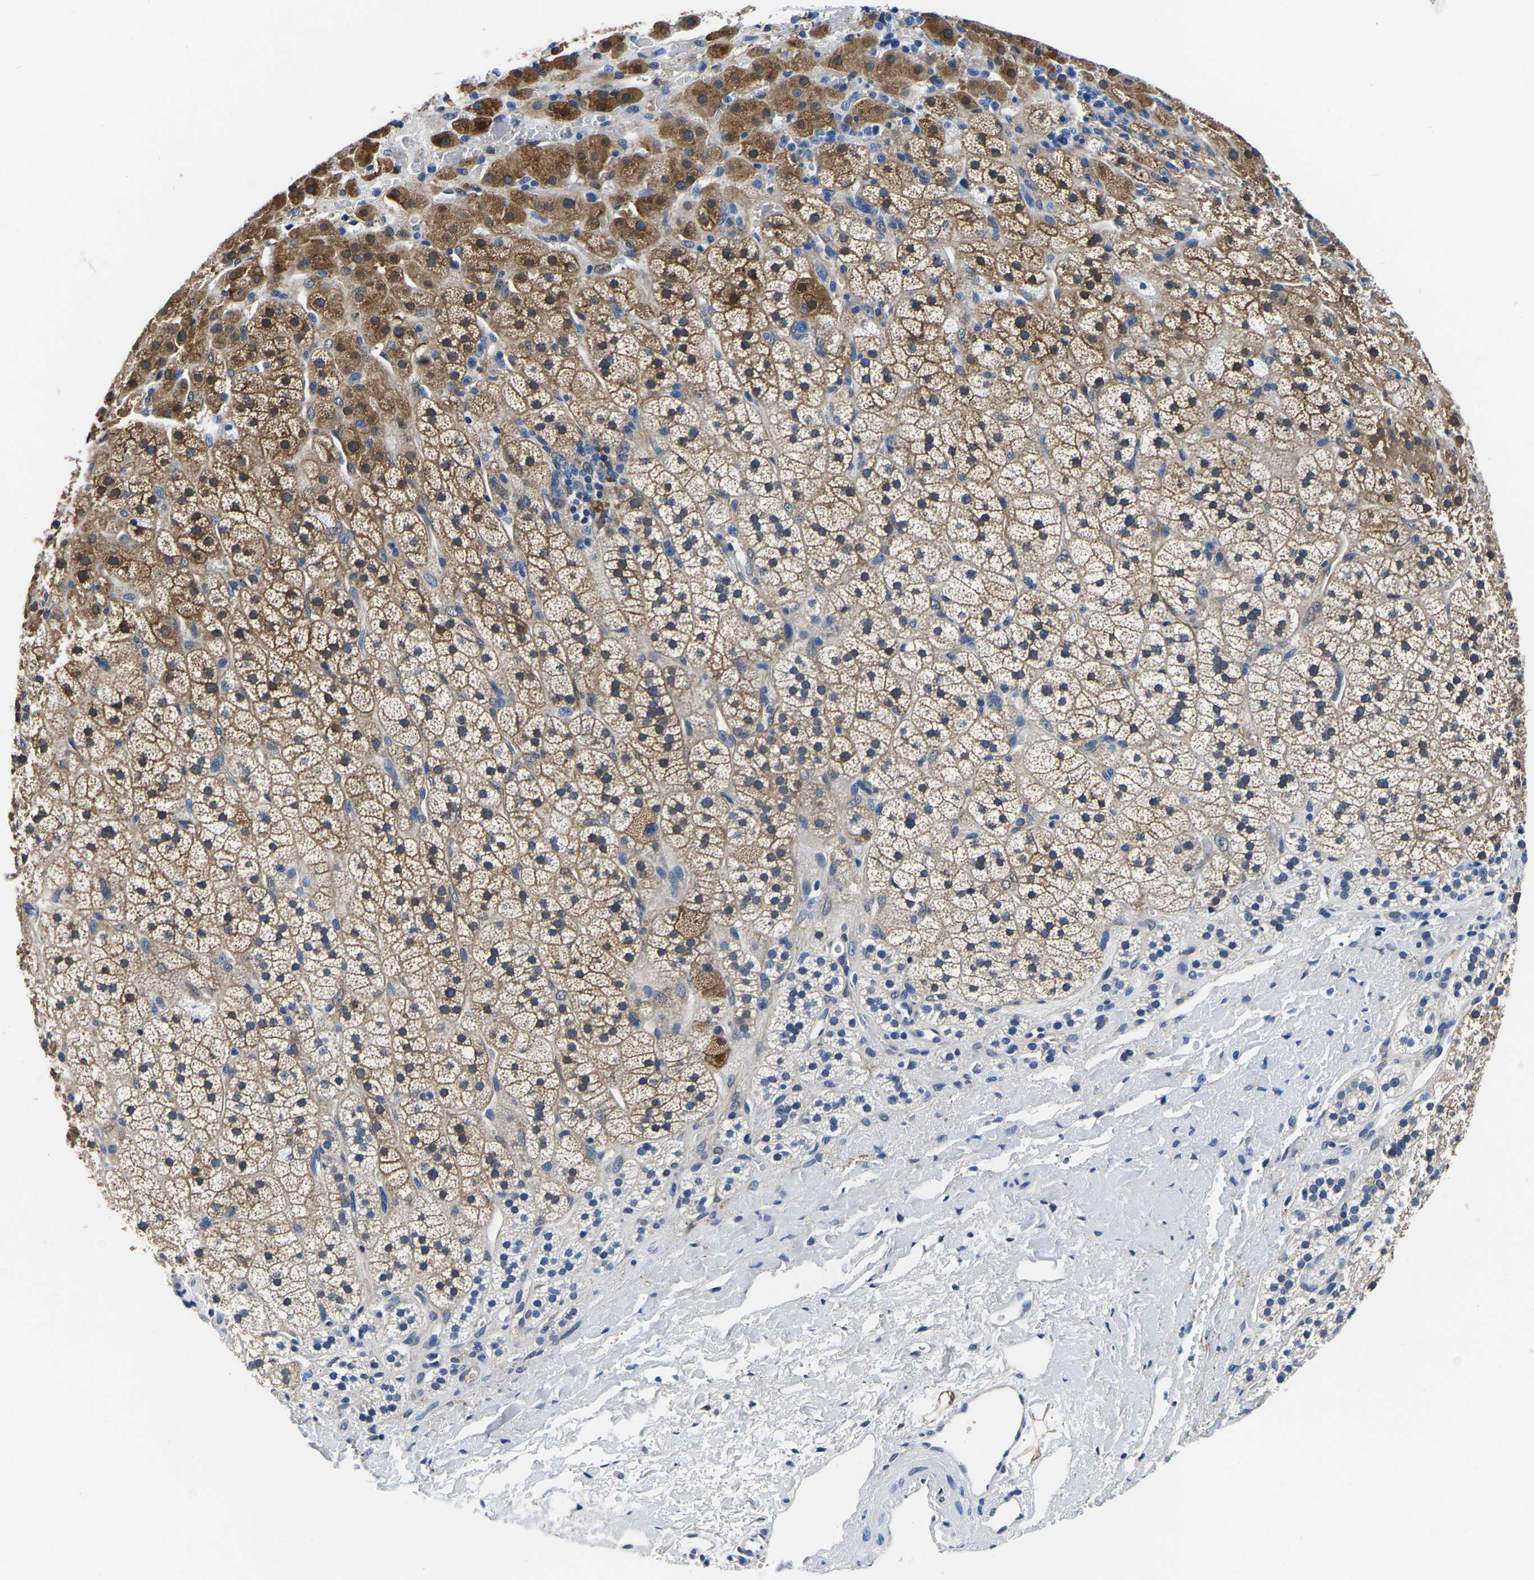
{"staining": {"intensity": "moderate", "quantity": ">75%", "location": "cytoplasmic/membranous"}, "tissue": "adrenal gland", "cell_type": "Glandular cells", "image_type": "normal", "snomed": [{"axis": "morphology", "description": "Normal tissue, NOS"}, {"axis": "topography", "description": "Adrenal gland"}], "caption": "Human adrenal gland stained for a protein (brown) reveals moderate cytoplasmic/membranous positive staining in approximately >75% of glandular cells.", "gene": "ACO1", "patient": {"sex": "male", "age": 56}}